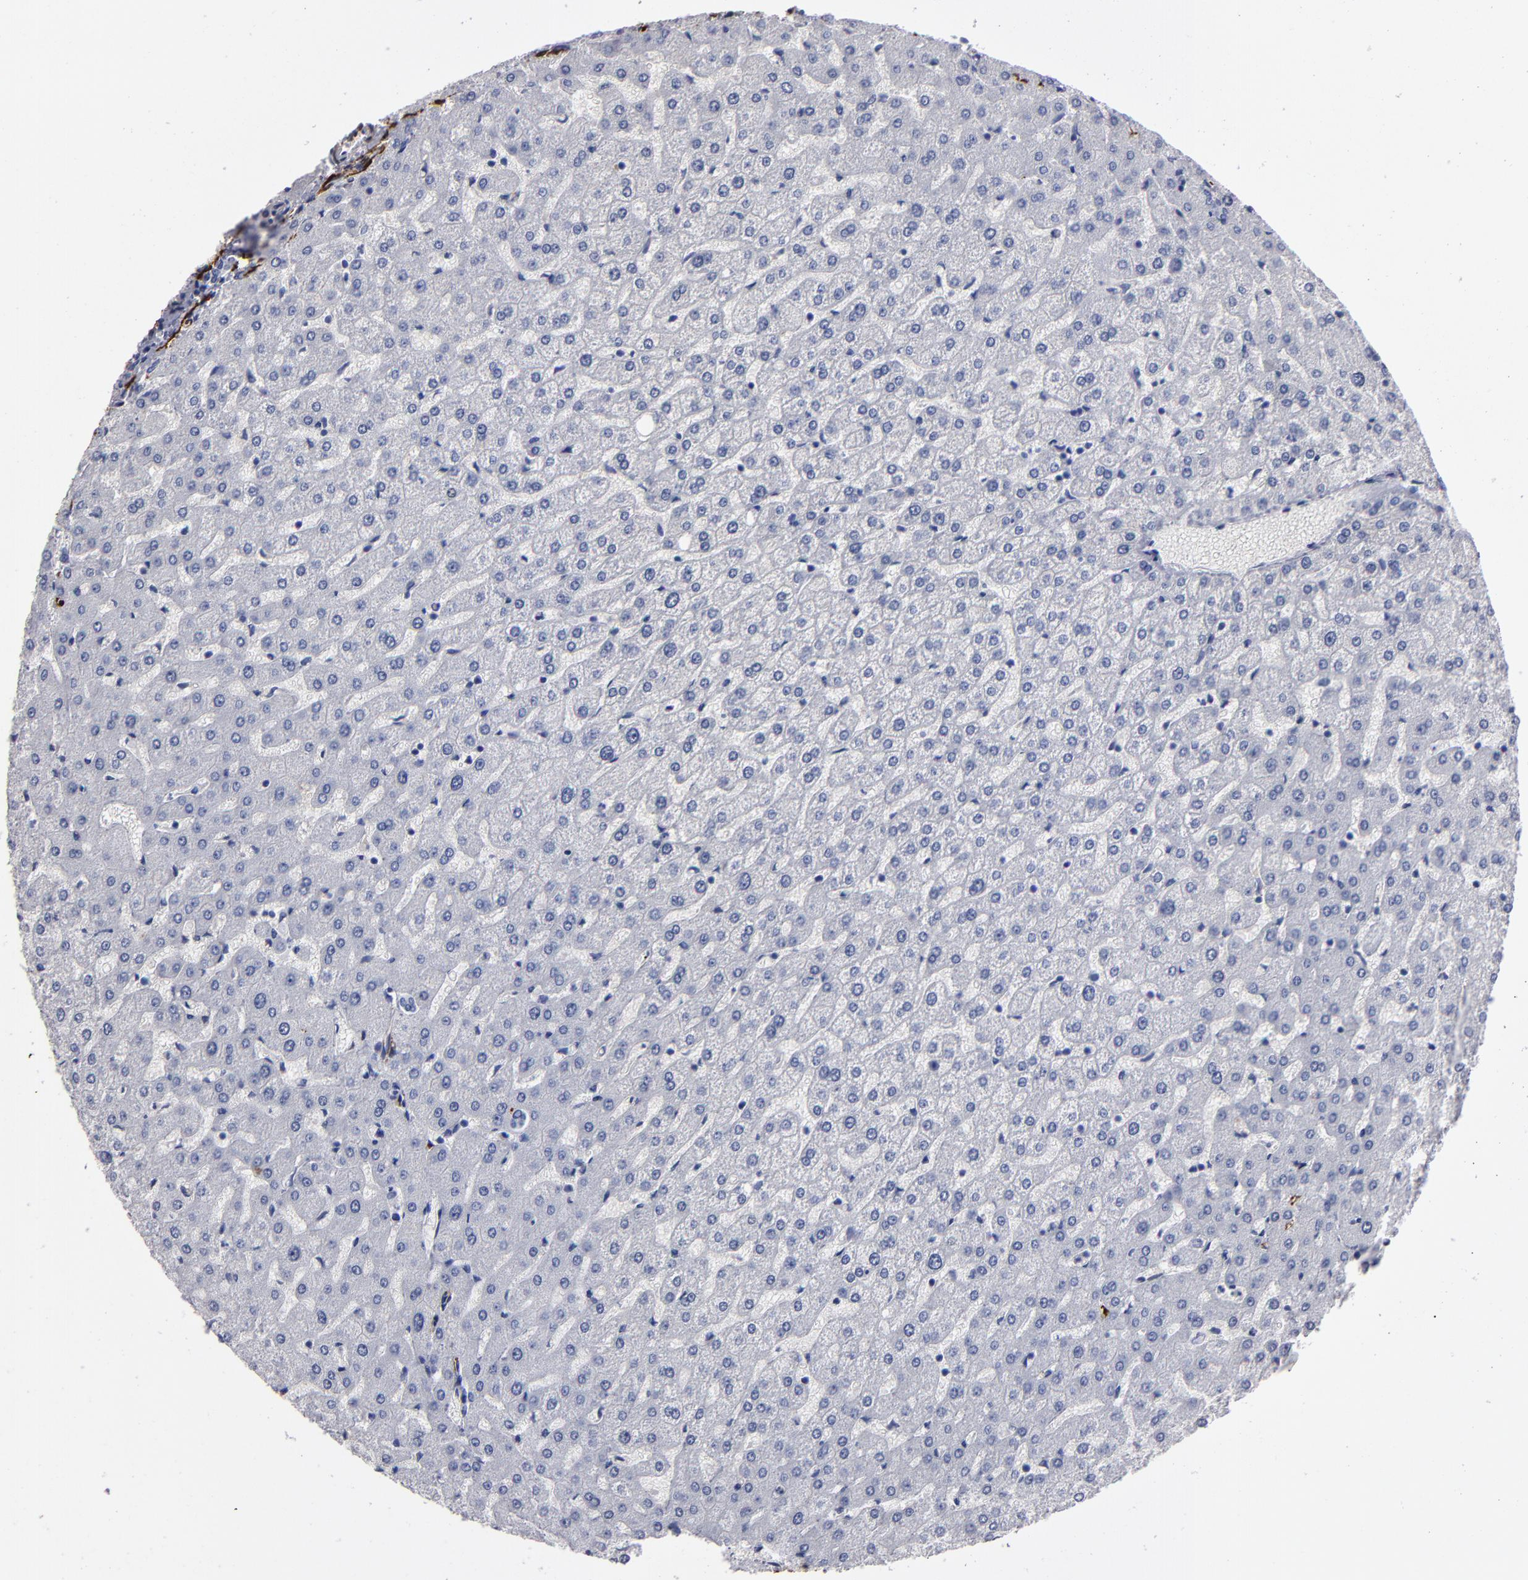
{"staining": {"intensity": "negative", "quantity": "none", "location": "none"}, "tissue": "liver", "cell_type": "Cholangiocytes", "image_type": "normal", "snomed": [{"axis": "morphology", "description": "Normal tissue, NOS"}, {"axis": "morphology", "description": "Fibrosis, NOS"}, {"axis": "topography", "description": "Liver"}], "caption": "Human liver stained for a protein using IHC exhibits no staining in cholangiocytes.", "gene": "FABP4", "patient": {"sex": "female", "age": 29}}